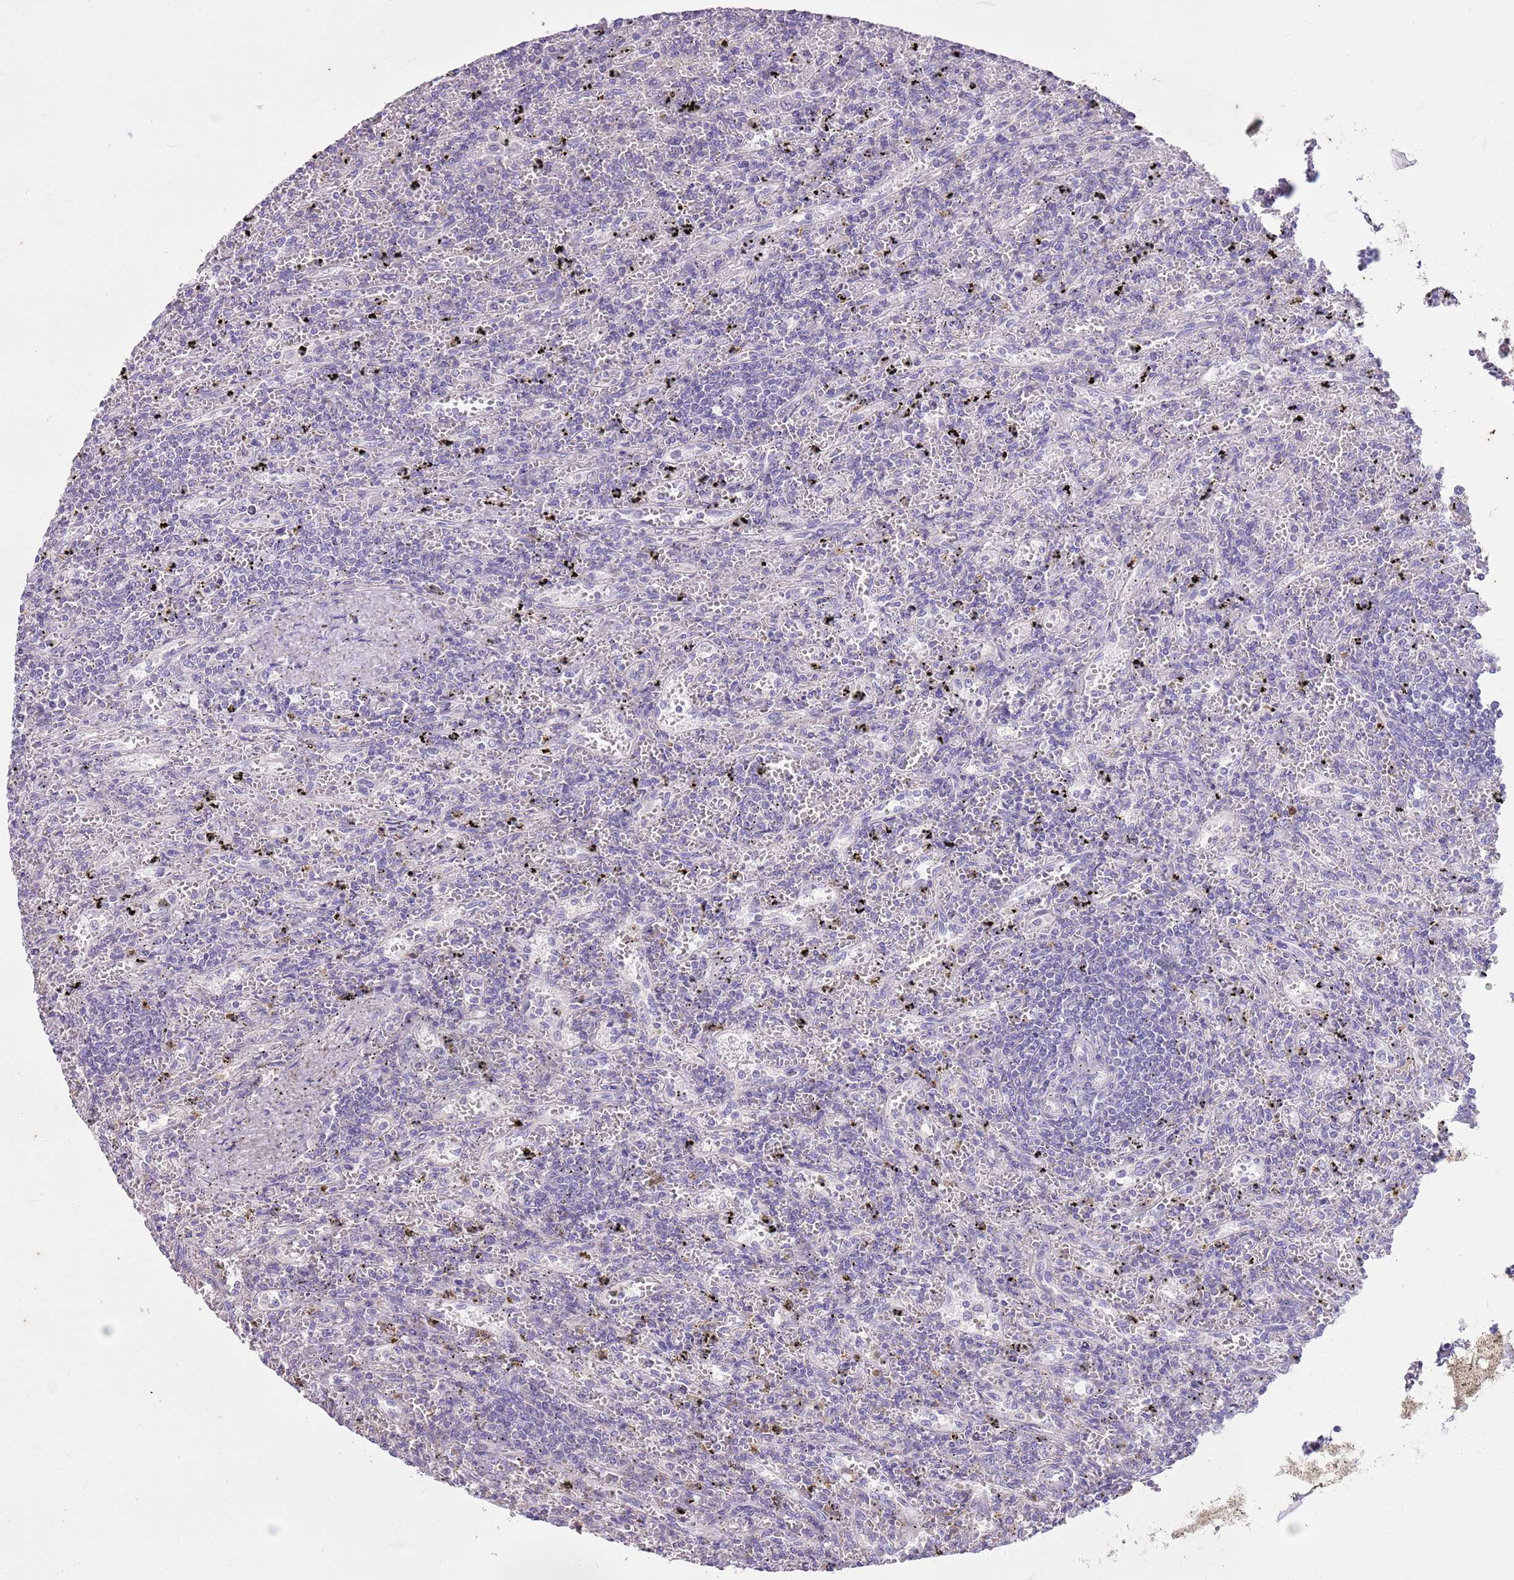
{"staining": {"intensity": "negative", "quantity": "none", "location": "none"}, "tissue": "lymphoma", "cell_type": "Tumor cells", "image_type": "cancer", "snomed": [{"axis": "morphology", "description": "Malignant lymphoma, non-Hodgkin's type, Low grade"}, {"axis": "topography", "description": "Spleen"}], "caption": "The image displays no significant positivity in tumor cells of low-grade malignant lymphoma, non-Hodgkin's type.", "gene": "CNPPD1", "patient": {"sex": "male", "age": 76}}